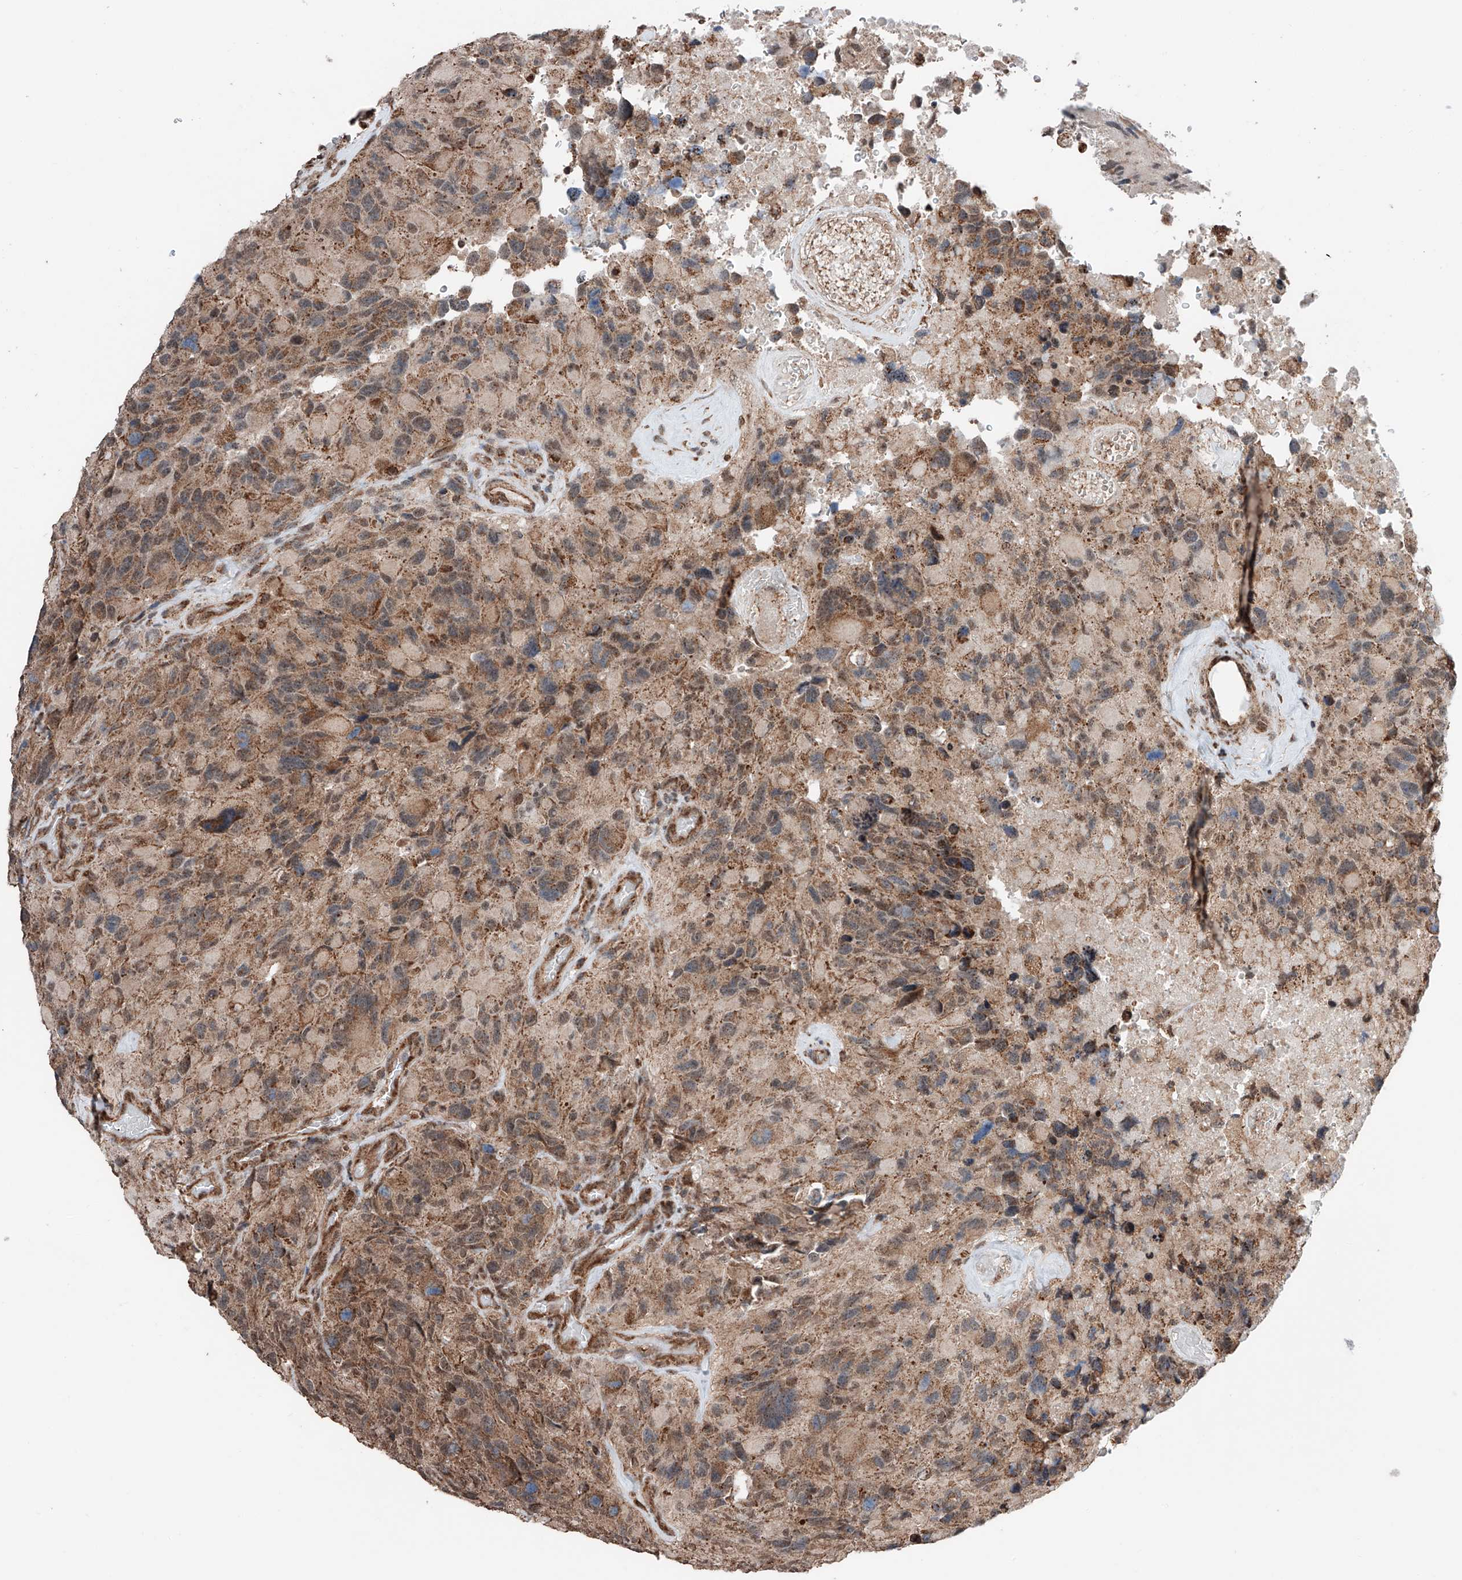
{"staining": {"intensity": "moderate", "quantity": ">75%", "location": "cytoplasmic/membranous,nuclear"}, "tissue": "glioma", "cell_type": "Tumor cells", "image_type": "cancer", "snomed": [{"axis": "morphology", "description": "Glioma, malignant, High grade"}, {"axis": "topography", "description": "Brain"}], "caption": "Immunohistochemical staining of human glioma displays moderate cytoplasmic/membranous and nuclear protein positivity in about >75% of tumor cells. (DAB (3,3'-diaminobenzidine) IHC with brightfield microscopy, high magnification).", "gene": "ZNF445", "patient": {"sex": "male", "age": 69}}